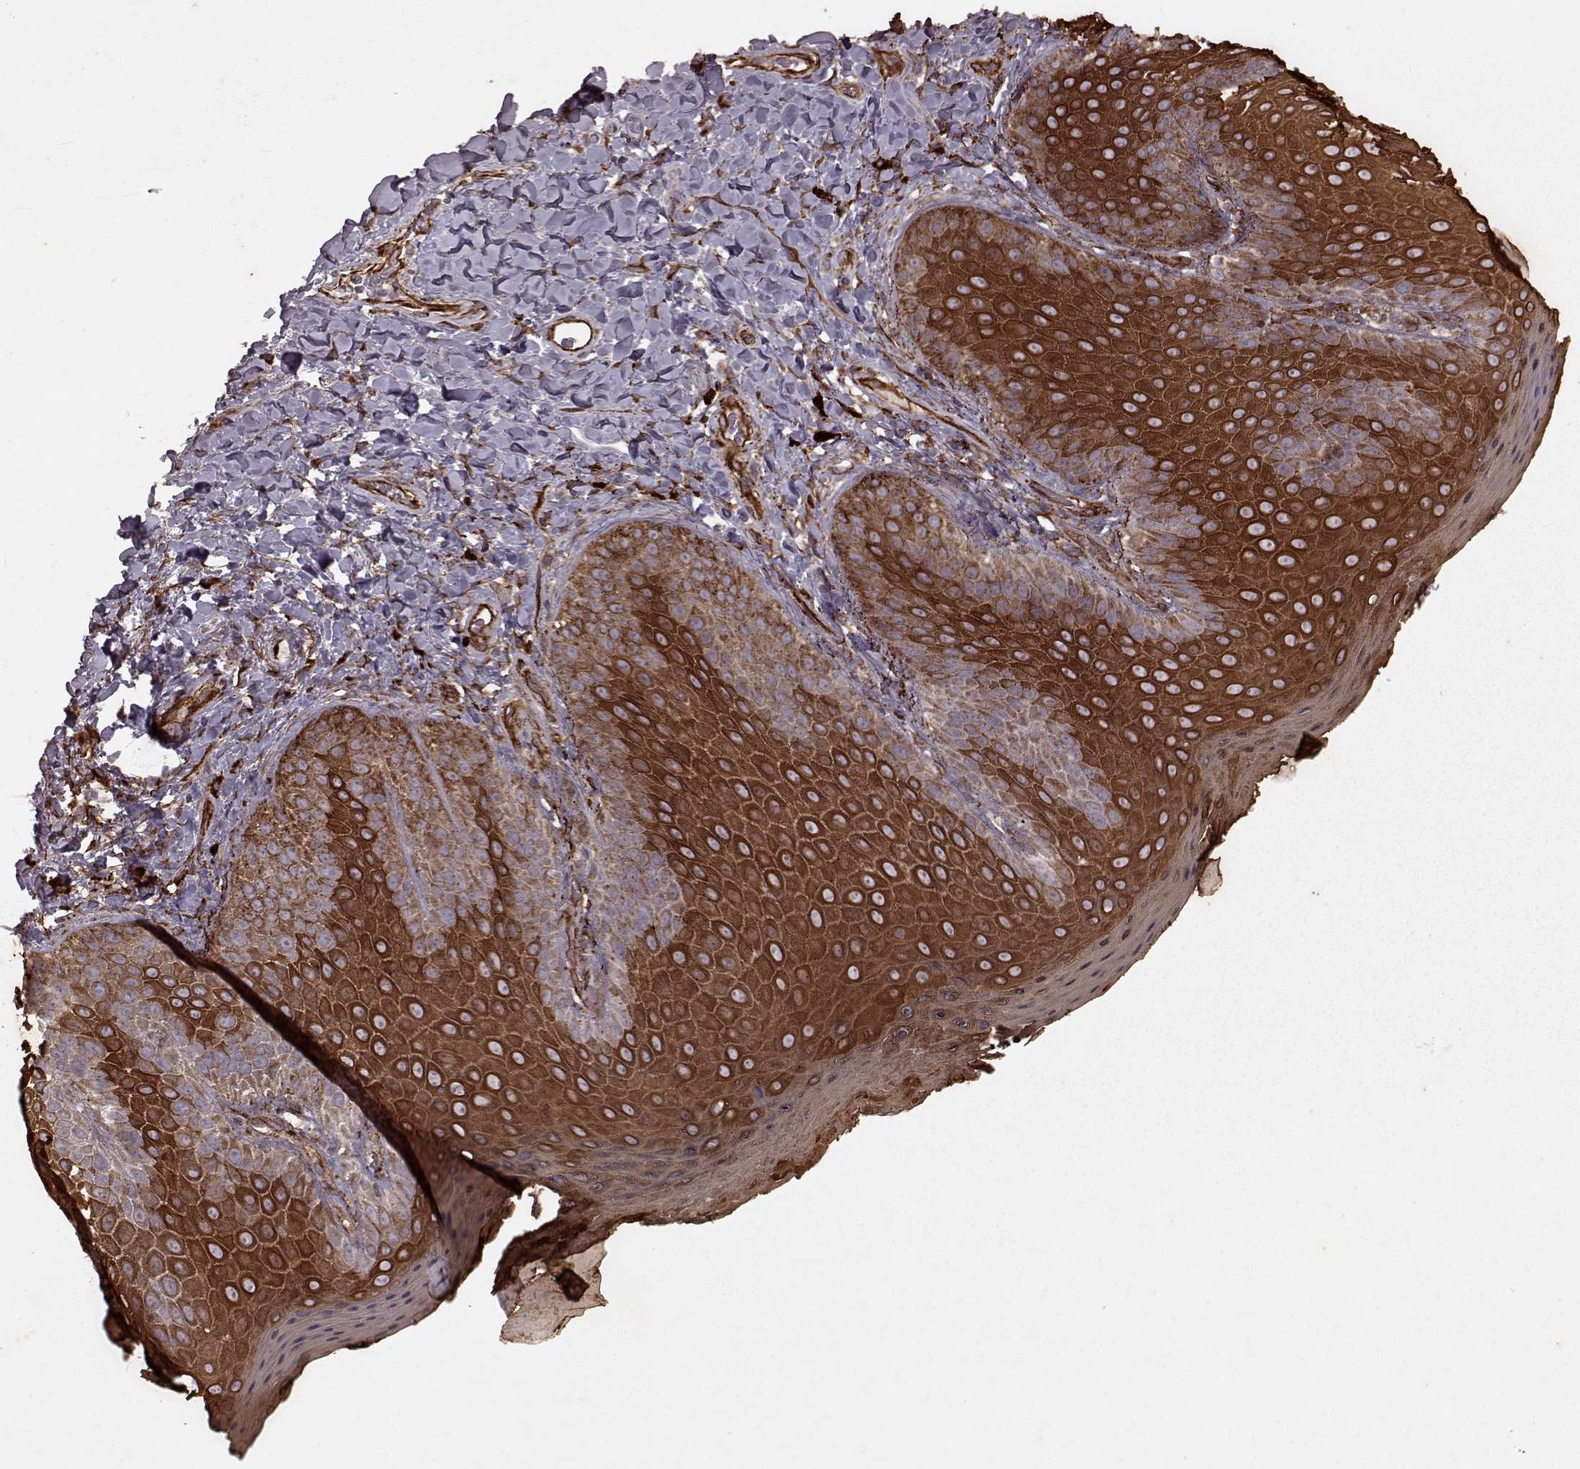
{"staining": {"intensity": "strong", "quantity": ">75%", "location": "cytoplasmic/membranous"}, "tissue": "skin", "cell_type": "Epidermal cells", "image_type": "normal", "snomed": [{"axis": "morphology", "description": "Normal tissue, NOS"}, {"axis": "topography", "description": "Anal"}], "caption": "The histopathology image displays immunohistochemical staining of unremarkable skin. There is strong cytoplasmic/membranous staining is identified in about >75% of epidermal cells. The staining is performed using DAB (3,3'-diaminobenzidine) brown chromogen to label protein expression. The nuclei are counter-stained blue using hematoxylin.", "gene": "ENSG00000285130", "patient": {"sex": "male", "age": 53}}